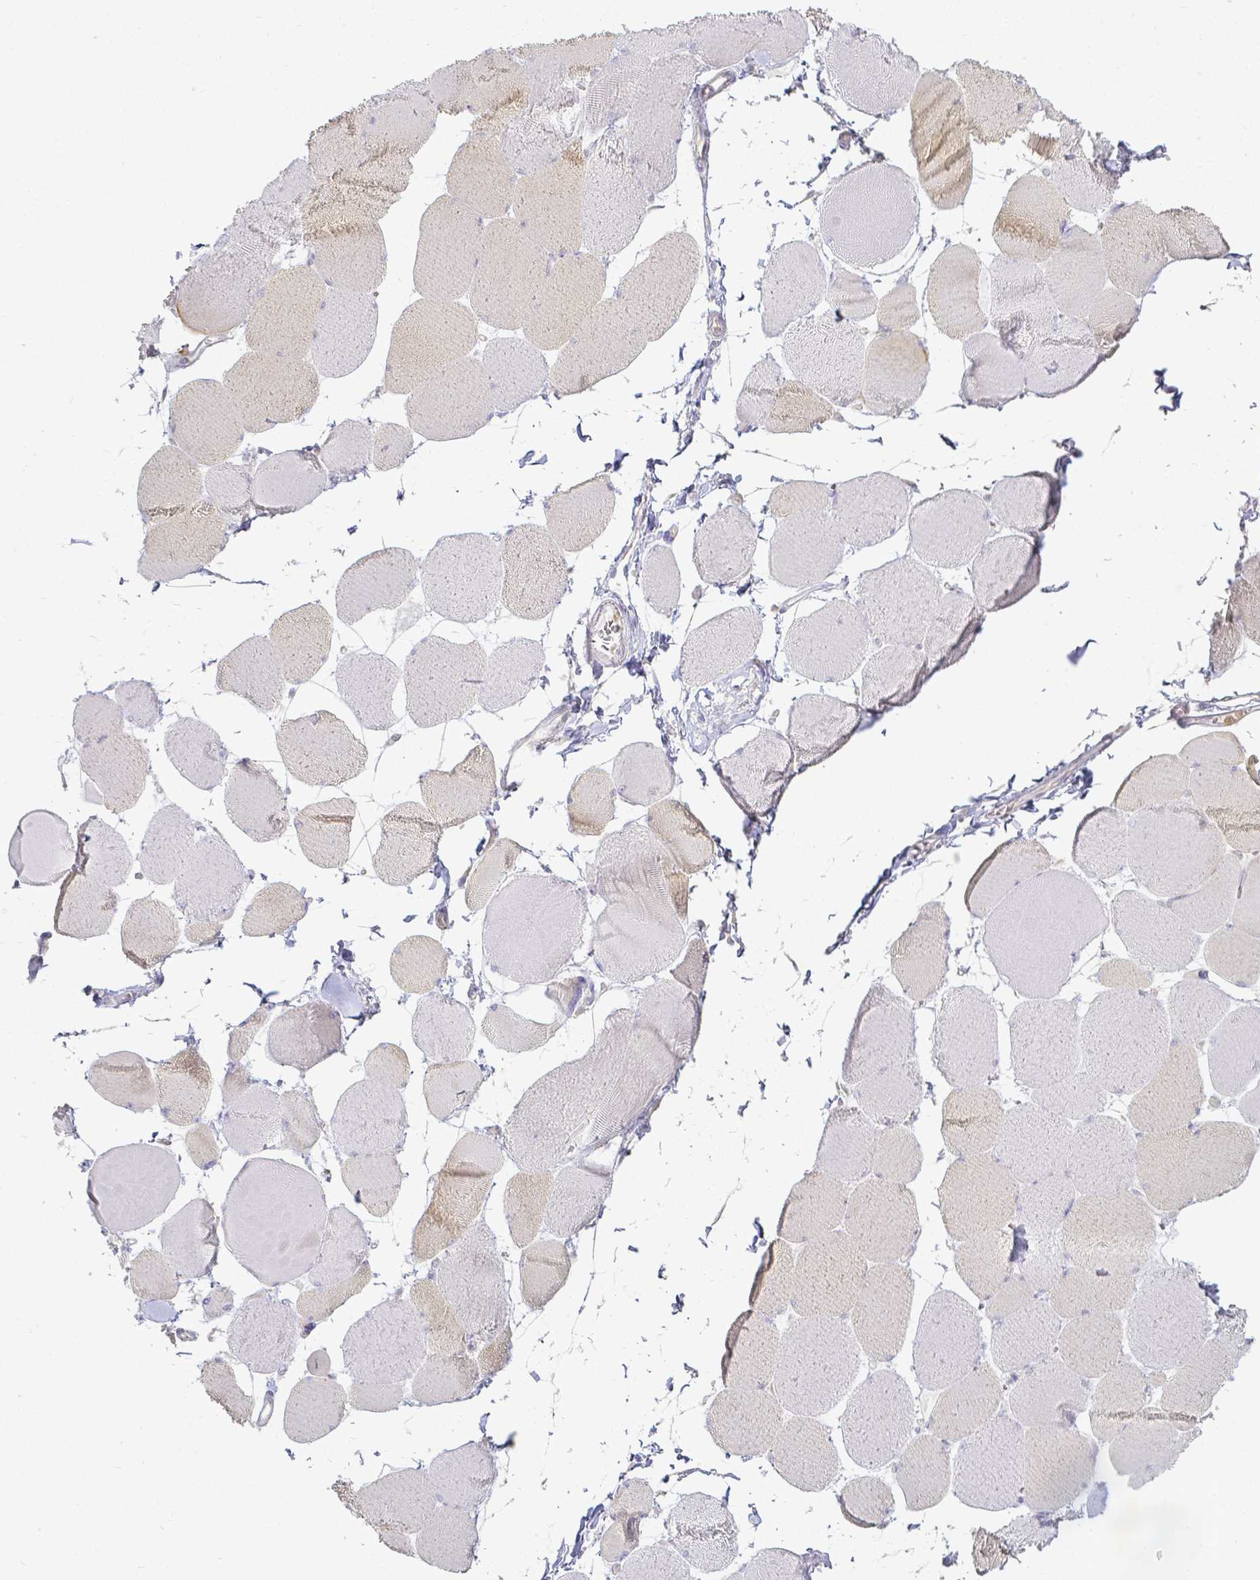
{"staining": {"intensity": "weak", "quantity": "<25%", "location": "cytoplasmic/membranous"}, "tissue": "skeletal muscle", "cell_type": "Myocytes", "image_type": "normal", "snomed": [{"axis": "morphology", "description": "Normal tissue, NOS"}, {"axis": "topography", "description": "Skeletal muscle"}], "caption": "Human skeletal muscle stained for a protein using IHC reveals no positivity in myocytes.", "gene": "KCNH1", "patient": {"sex": "female", "age": 75}}